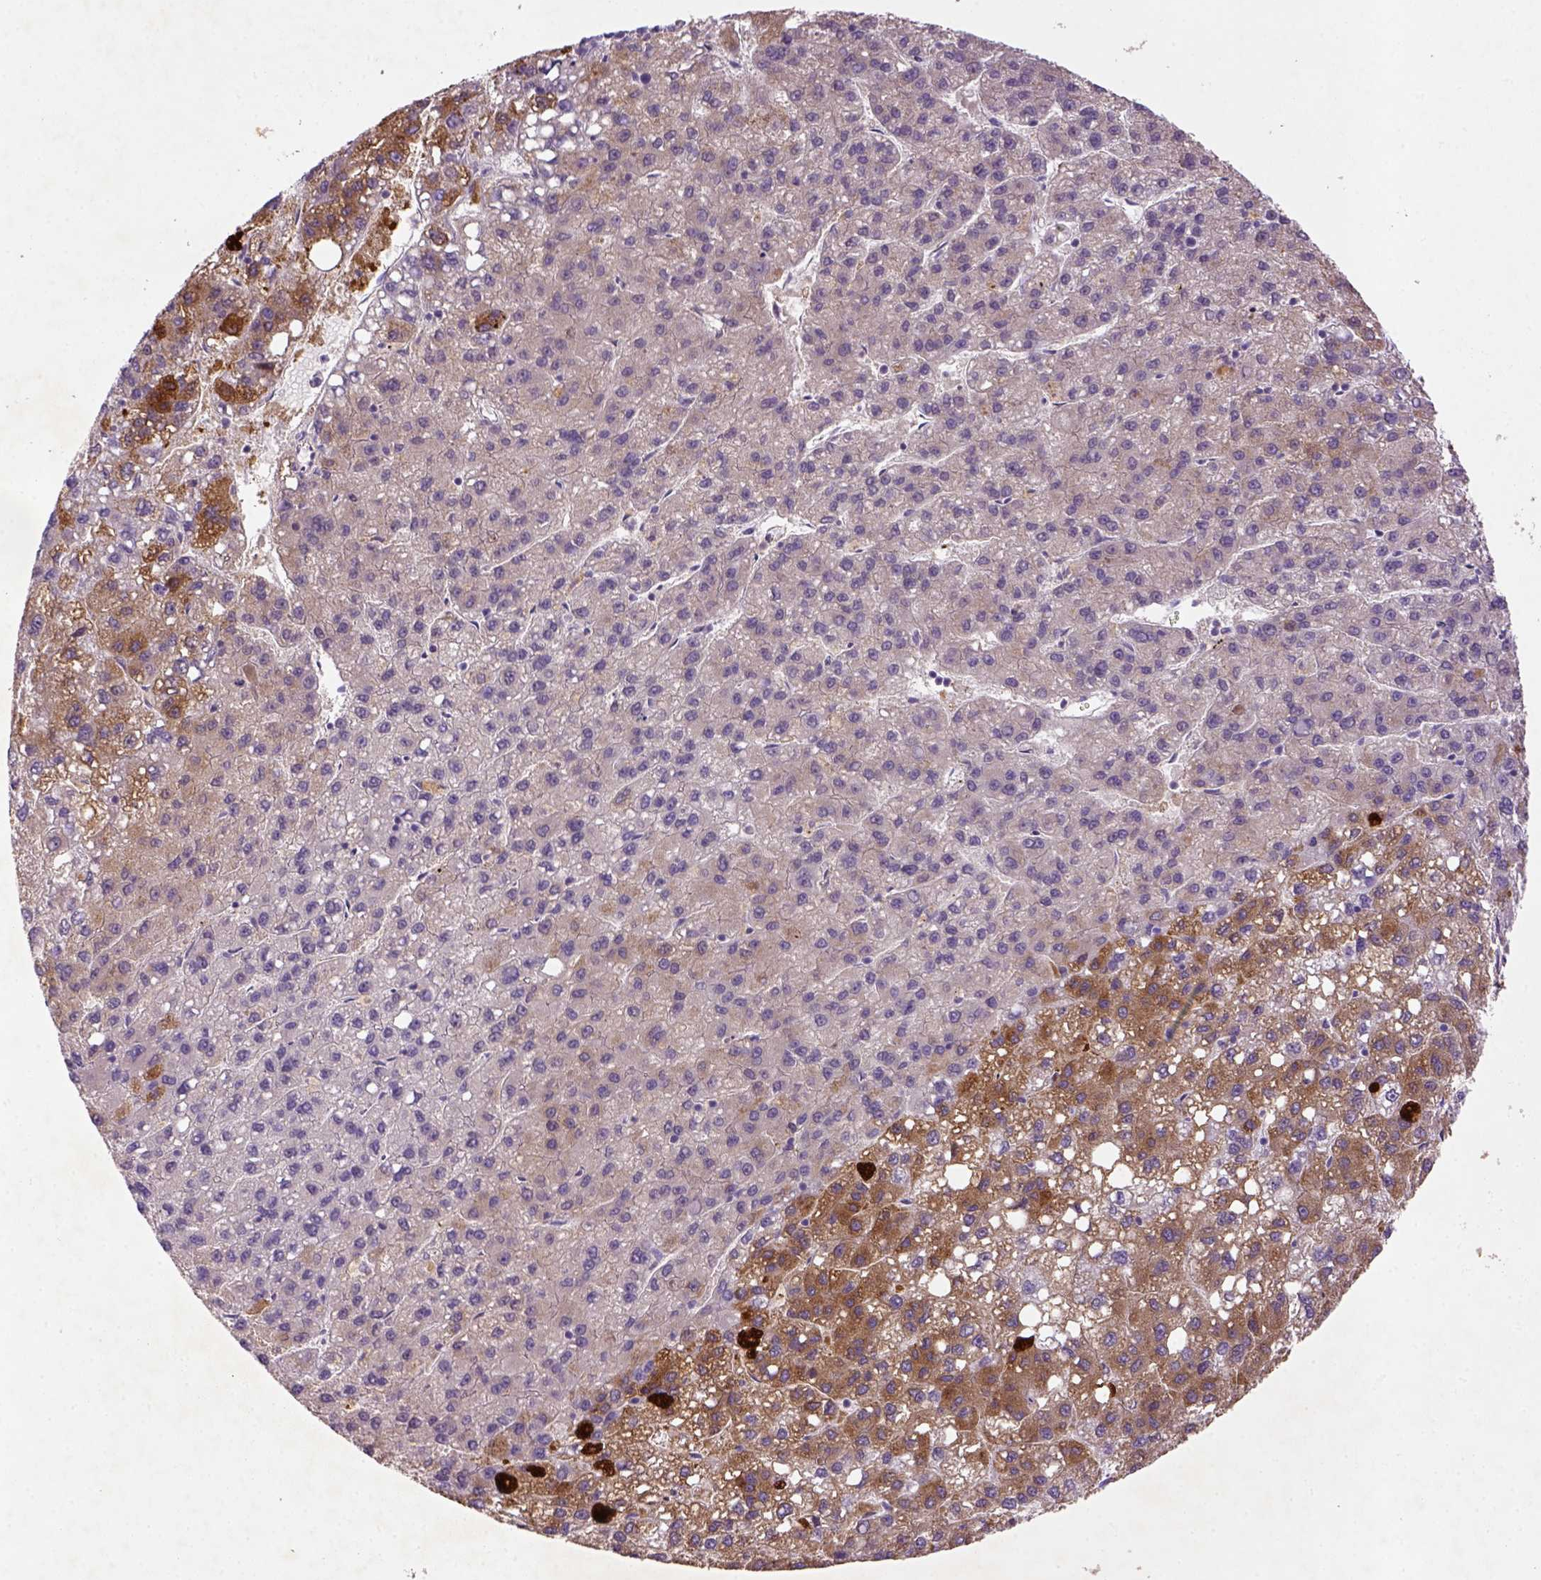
{"staining": {"intensity": "negative", "quantity": "none", "location": "none"}, "tissue": "liver cancer", "cell_type": "Tumor cells", "image_type": "cancer", "snomed": [{"axis": "morphology", "description": "Carcinoma, Hepatocellular, NOS"}, {"axis": "topography", "description": "Liver"}], "caption": "Tumor cells are negative for protein expression in human liver cancer.", "gene": "NLGN2", "patient": {"sex": "female", "age": 82}}